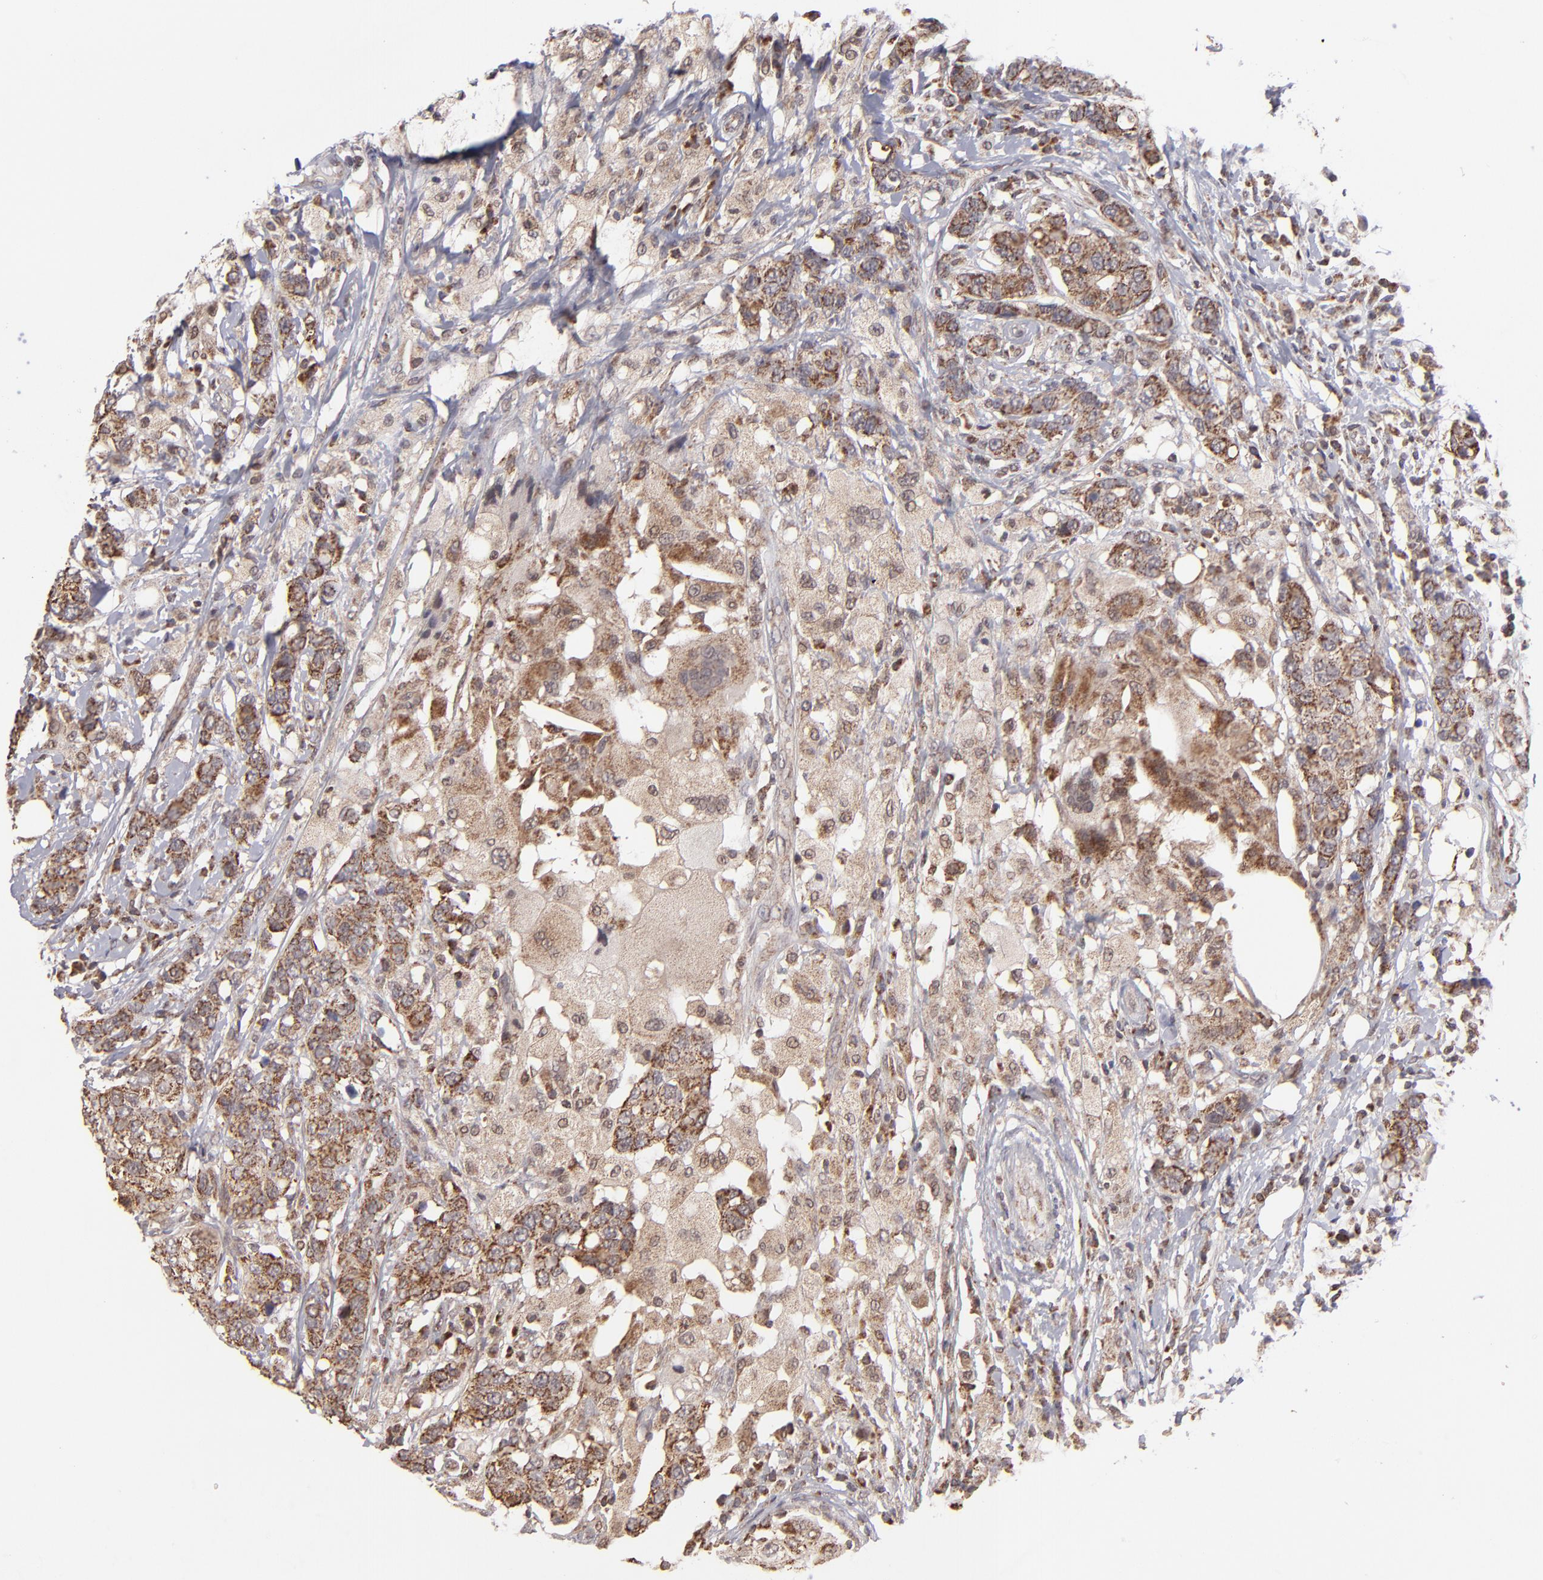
{"staining": {"intensity": "moderate", "quantity": ">75%", "location": "cytoplasmic/membranous"}, "tissue": "breast cancer", "cell_type": "Tumor cells", "image_type": "cancer", "snomed": [{"axis": "morphology", "description": "Duct carcinoma"}, {"axis": "topography", "description": "Breast"}], "caption": "Immunohistochemical staining of intraductal carcinoma (breast) demonstrates moderate cytoplasmic/membranous protein staining in approximately >75% of tumor cells.", "gene": "SLC15A1", "patient": {"sex": "female", "age": 27}}